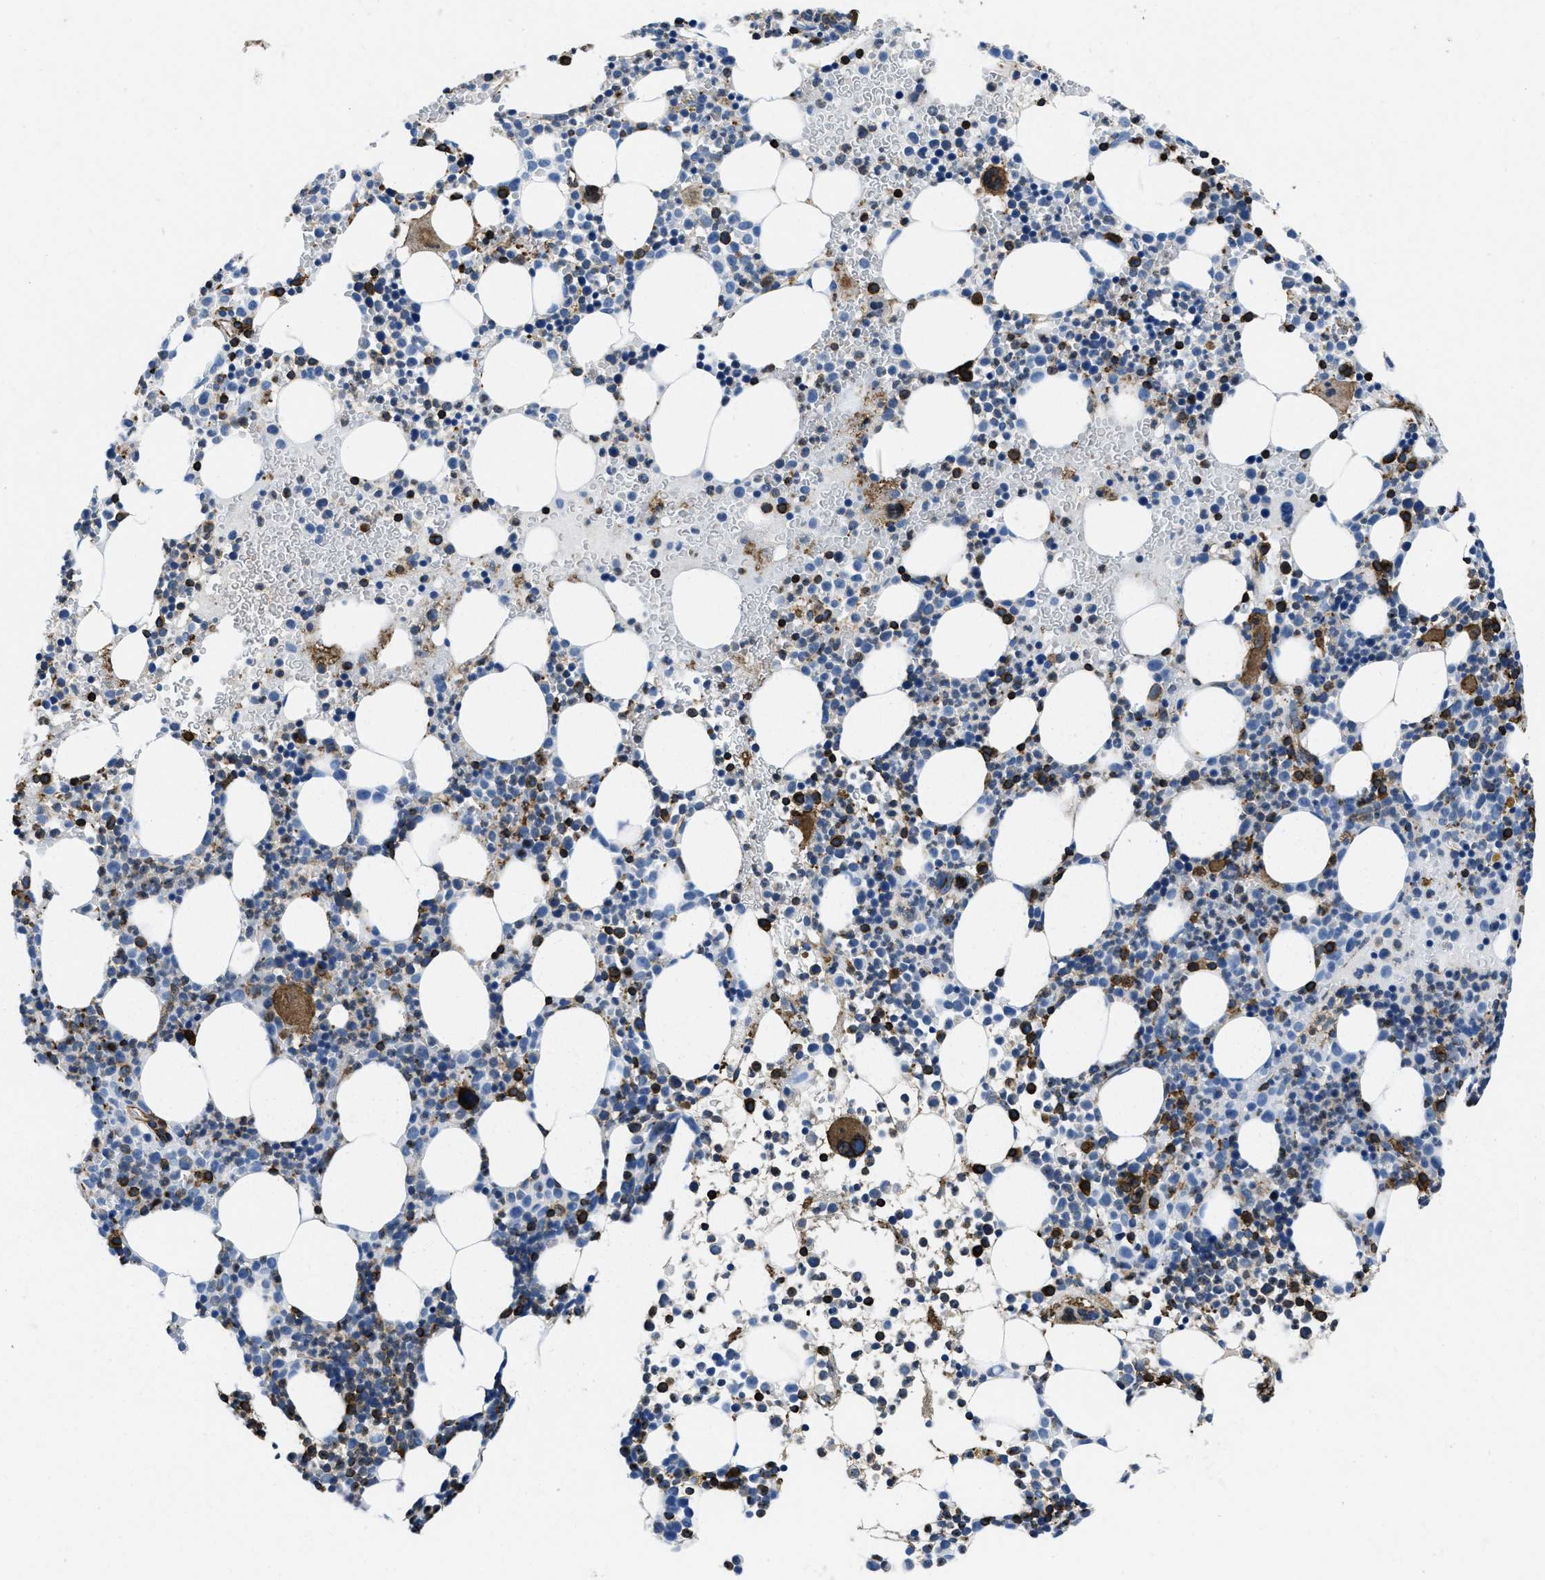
{"staining": {"intensity": "moderate", "quantity": ">75%", "location": "cytoplasmic/membranous"}, "tissue": "bone marrow", "cell_type": "Hematopoietic cells", "image_type": "normal", "snomed": [{"axis": "morphology", "description": "Normal tissue, NOS"}, {"axis": "morphology", "description": "Inflammation, NOS"}, {"axis": "topography", "description": "Bone marrow"}], "caption": "Immunohistochemical staining of unremarkable bone marrow demonstrates medium levels of moderate cytoplasmic/membranous staining in about >75% of hematopoietic cells. The staining was performed using DAB, with brown indicating positive protein expression. Nuclei are stained blue with hematoxylin.", "gene": "ITGA3", "patient": {"sex": "female", "age": 67}}